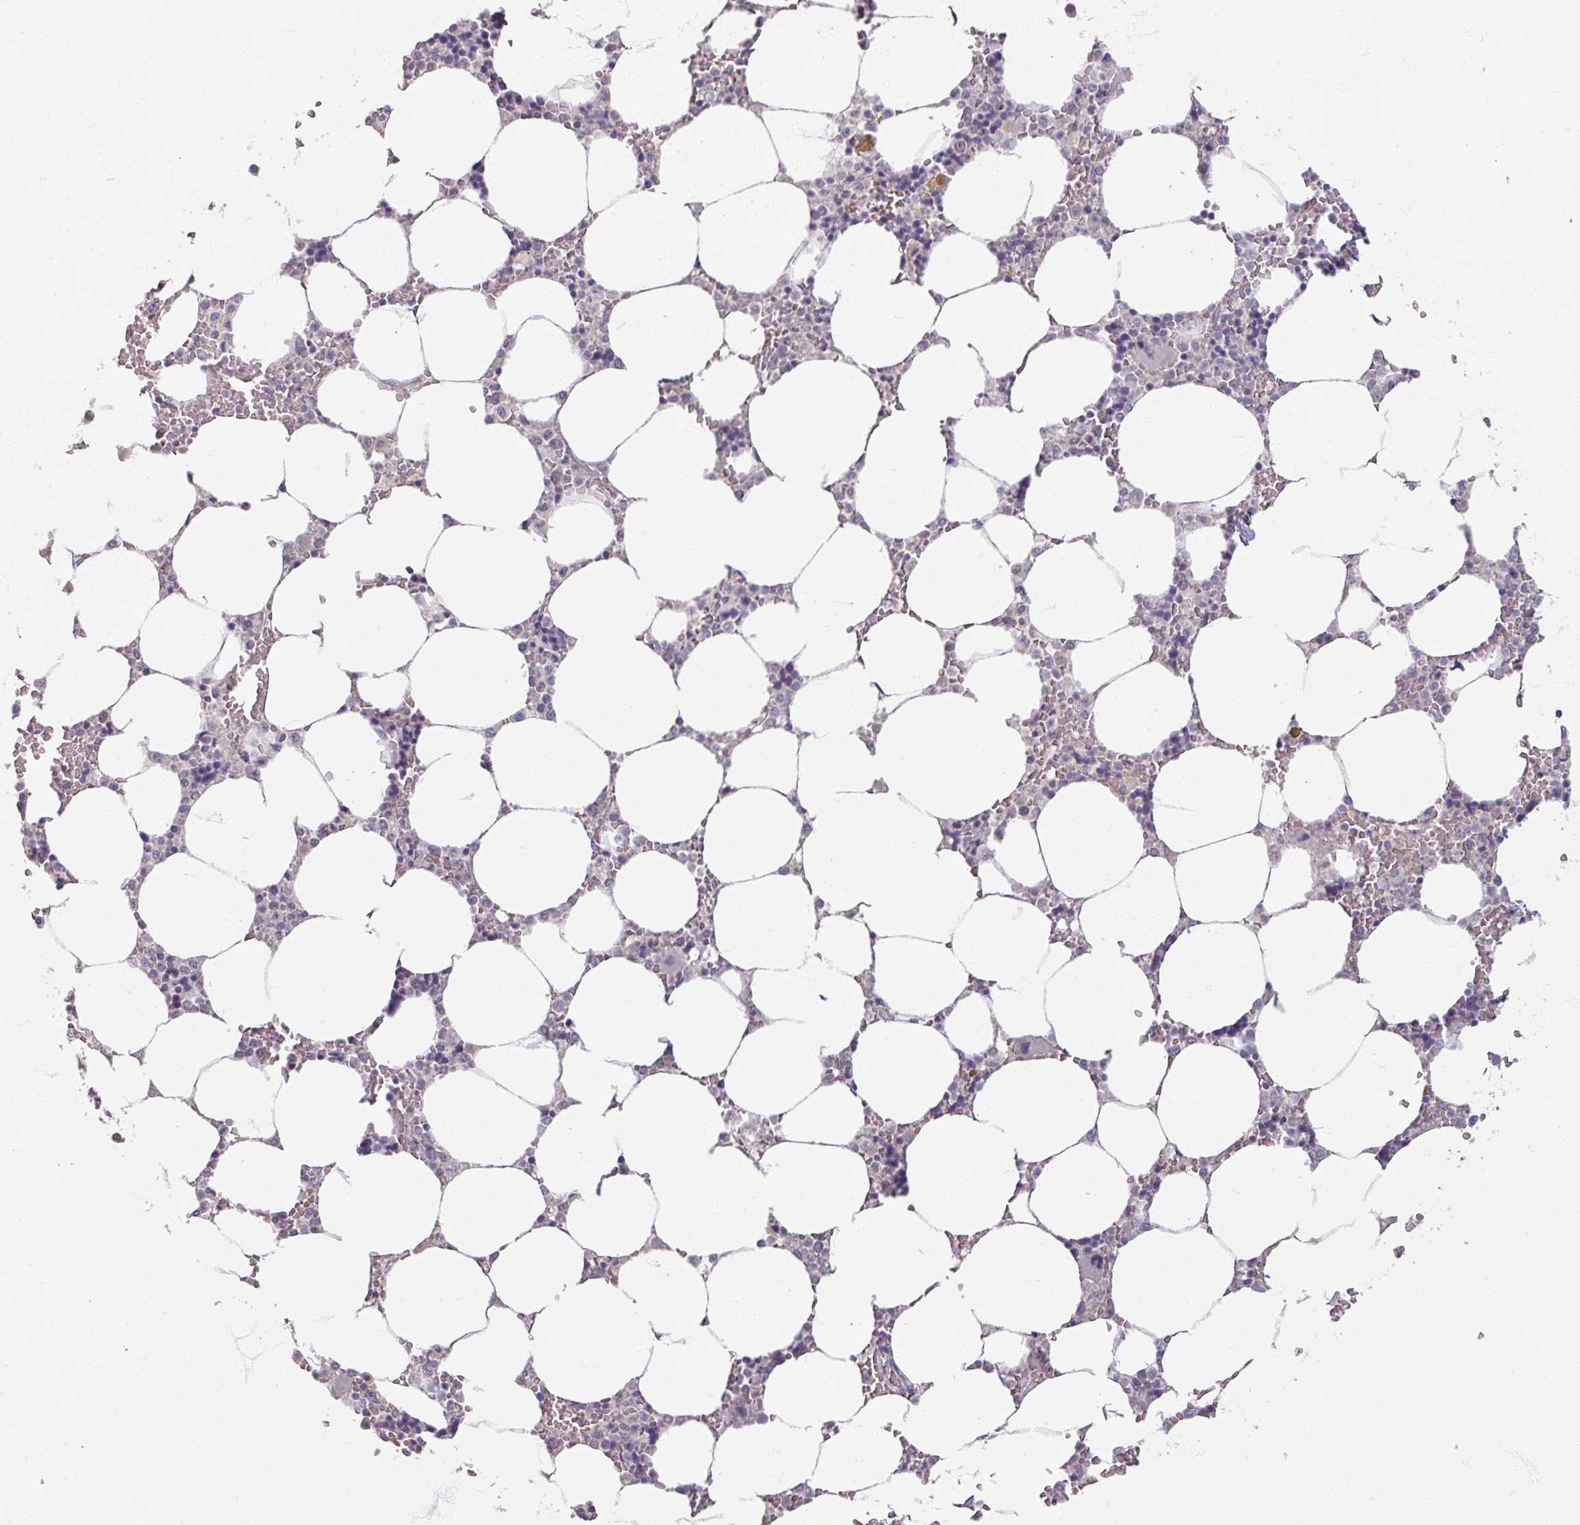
{"staining": {"intensity": "negative", "quantity": "none", "location": "none"}, "tissue": "bone marrow", "cell_type": "Hematopoietic cells", "image_type": "normal", "snomed": [{"axis": "morphology", "description": "Normal tissue, NOS"}, {"axis": "topography", "description": "Bone marrow"}], "caption": "High magnification brightfield microscopy of normal bone marrow stained with DAB (3,3'-diaminobenzidine) (brown) and counterstained with hematoxylin (blue): hematopoietic cells show no significant expression. Brightfield microscopy of immunohistochemistry stained with DAB (brown) and hematoxylin (blue), captured at high magnification.", "gene": "SOX11", "patient": {"sex": "male", "age": 64}}